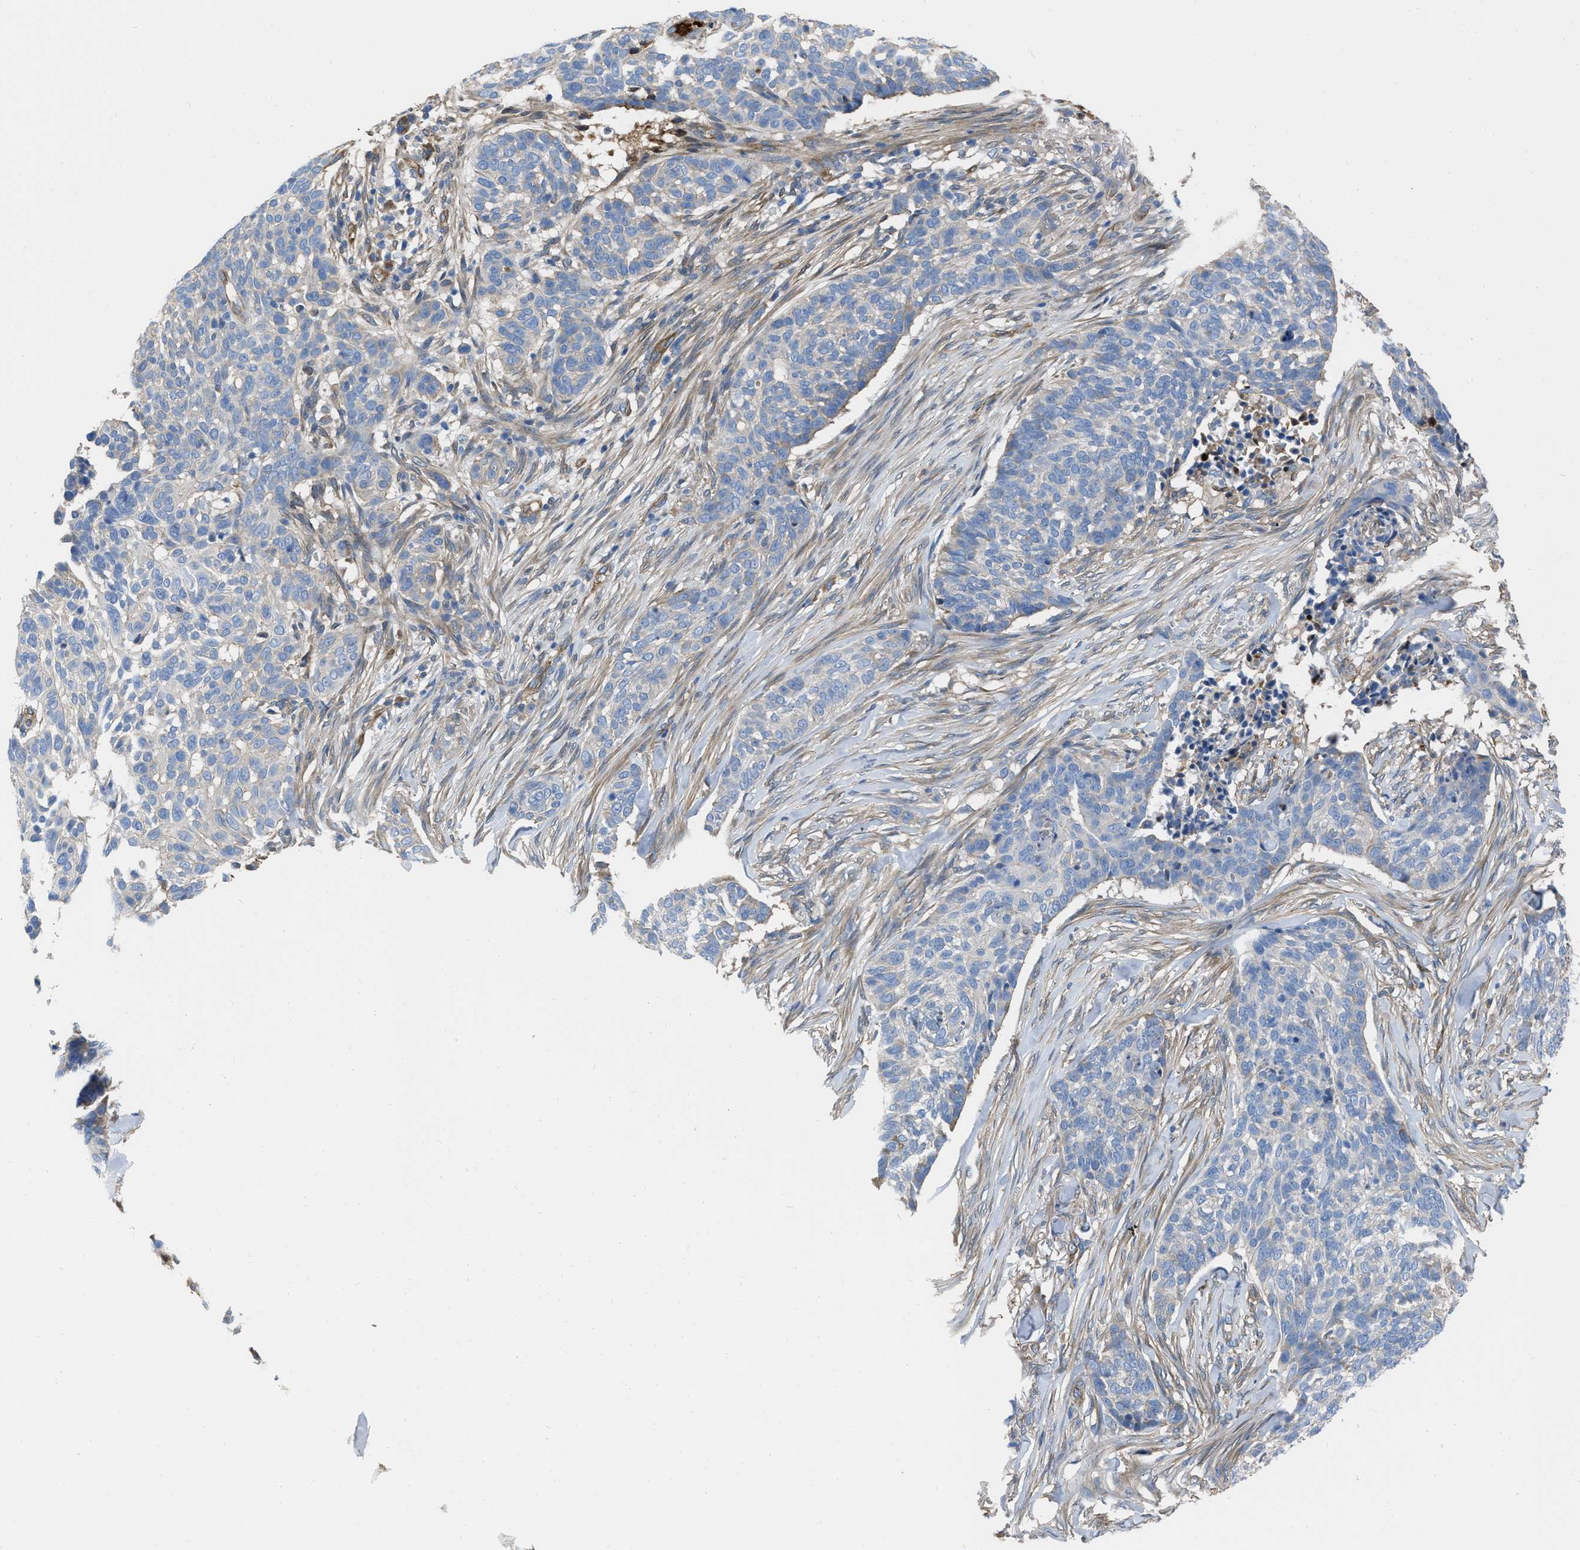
{"staining": {"intensity": "negative", "quantity": "none", "location": "none"}, "tissue": "skin cancer", "cell_type": "Tumor cells", "image_type": "cancer", "snomed": [{"axis": "morphology", "description": "Basal cell carcinoma"}, {"axis": "topography", "description": "Skin"}], "caption": "Photomicrograph shows no protein staining in tumor cells of skin cancer (basal cell carcinoma) tissue.", "gene": "TRIOBP", "patient": {"sex": "male", "age": 85}}